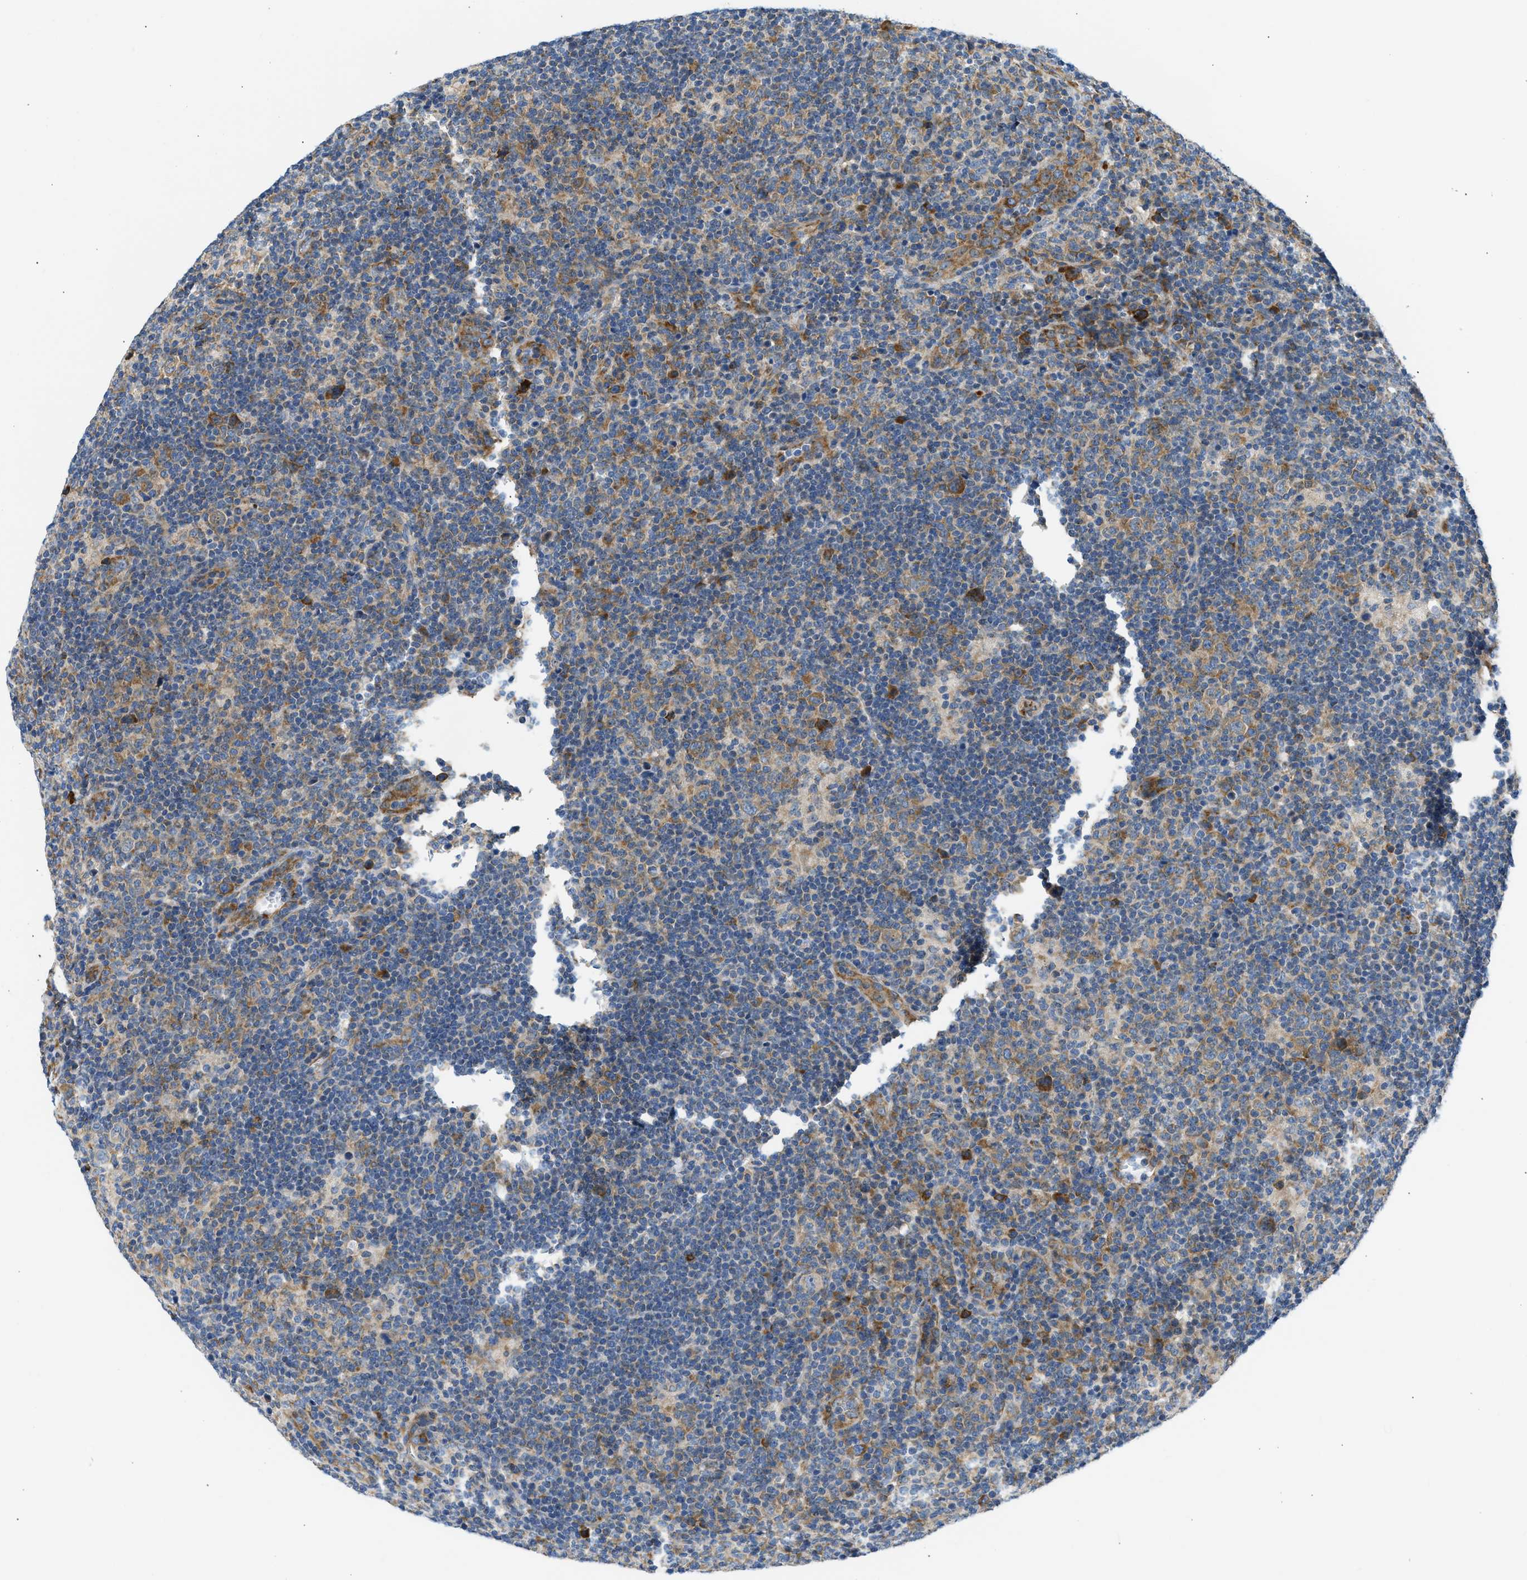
{"staining": {"intensity": "weak", "quantity": ">75%", "location": "cytoplasmic/membranous"}, "tissue": "lymphoma", "cell_type": "Tumor cells", "image_type": "cancer", "snomed": [{"axis": "morphology", "description": "Hodgkin's disease, NOS"}, {"axis": "topography", "description": "Lymph node"}], "caption": "The immunohistochemical stain highlights weak cytoplasmic/membranous staining in tumor cells of lymphoma tissue.", "gene": "CAMKK2", "patient": {"sex": "female", "age": 57}}